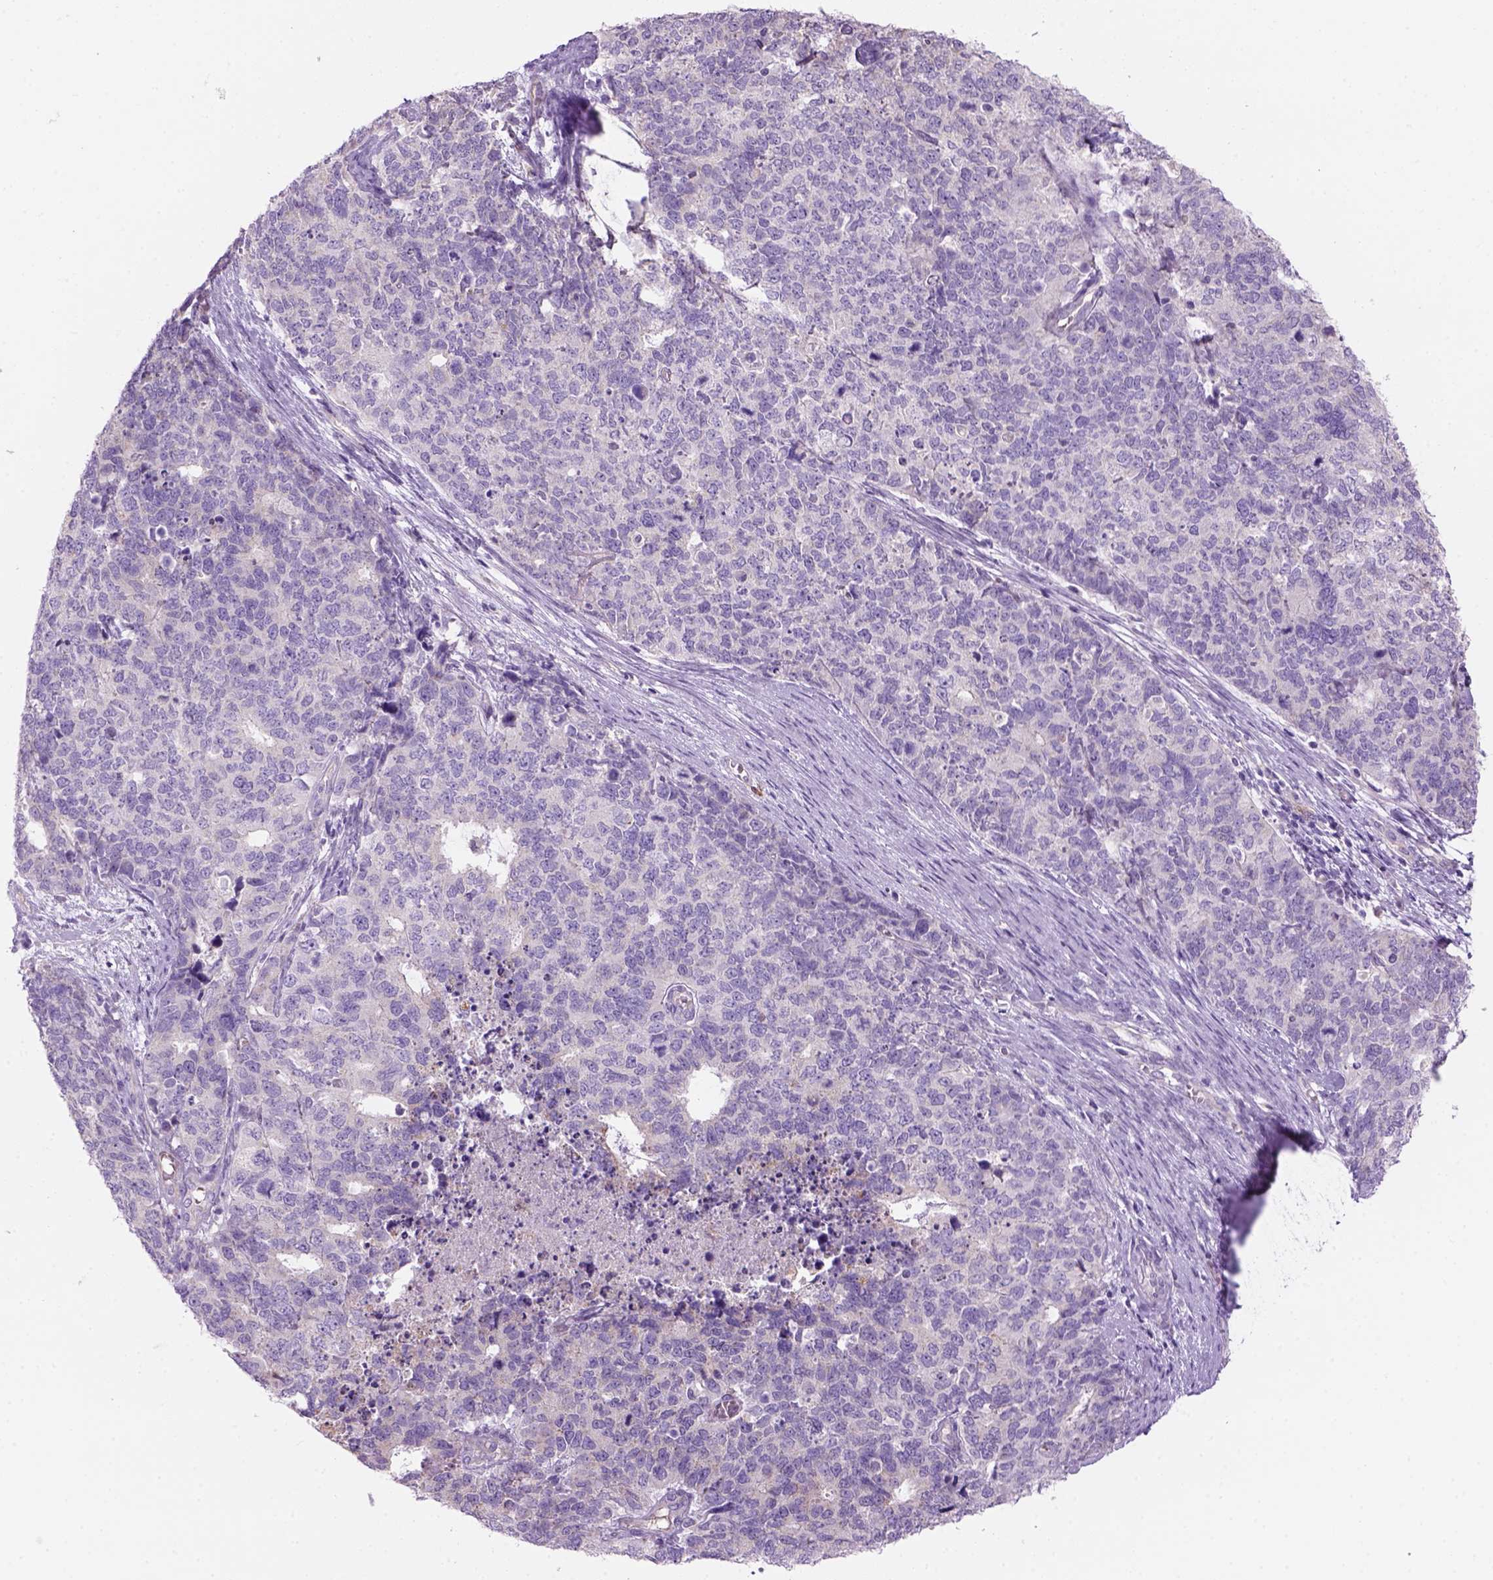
{"staining": {"intensity": "negative", "quantity": "none", "location": "none"}, "tissue": "cervical cancer", "cell_type": "Tumor cells", "image_type": "cancer", "snomed": [{"axis": "morphology", "description": "Squamous cell carcinoma, NOS"}, {"axis": "topography", "description": "Cervix"}], "caption": "Tumor cells are negative for brown protein staining in cervical squamous cell carcinoma. Brightfield microscopy of immunohistochemistry (IHC) stained with DAB (brown) and hematoxylin (blue), captured at high magnification.", "gene": "CD84", "patient": {"sex": "female", "age": 63}}